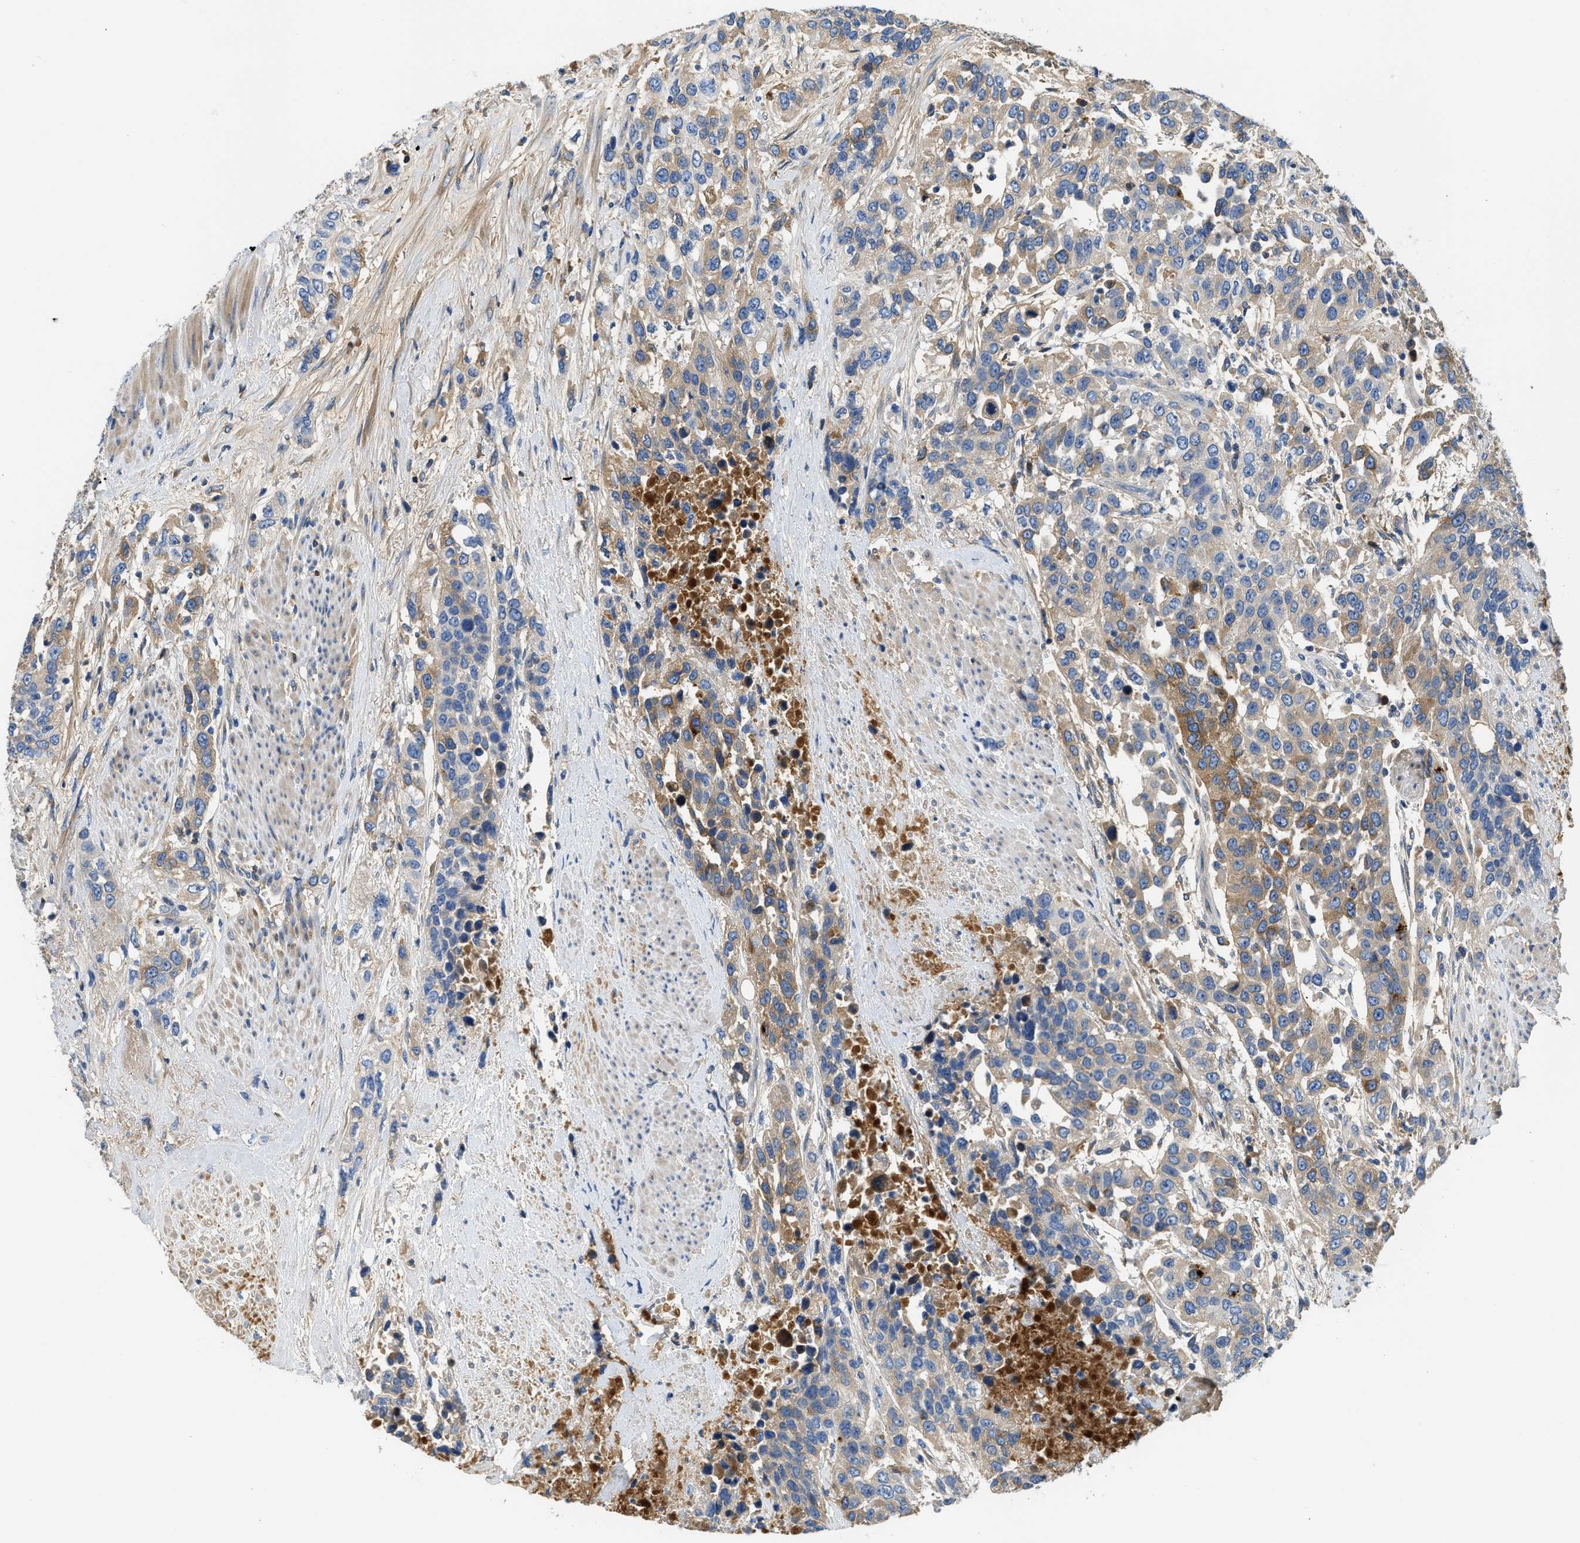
{"staining": {"intensity": "moderate", "quantity": "25%-75%", "location": "cytoplasmic/membranous"}, "tissue": "urothelial cancer", "cell_type": "Tumor cells", "image_type": "cancer", "snomed": [{"axis": "morphology", "description": "Urothelial carcinoma, High grade"}, {"axis": "topography", "description": "Urinary bladder"}], "caption": "The micrograph shows immunohistochemical staining of urothelial cancer. There is moderate cytoplasmic/membranous staining is present in approximately 25%-75% of tumor cells. (DAB (3,3'-diaminobenzidine) IHC, brown staining for protein, blue staining for nuclei).", "gene": "C1S", "patient": {"sex": "female", "age": 80}}